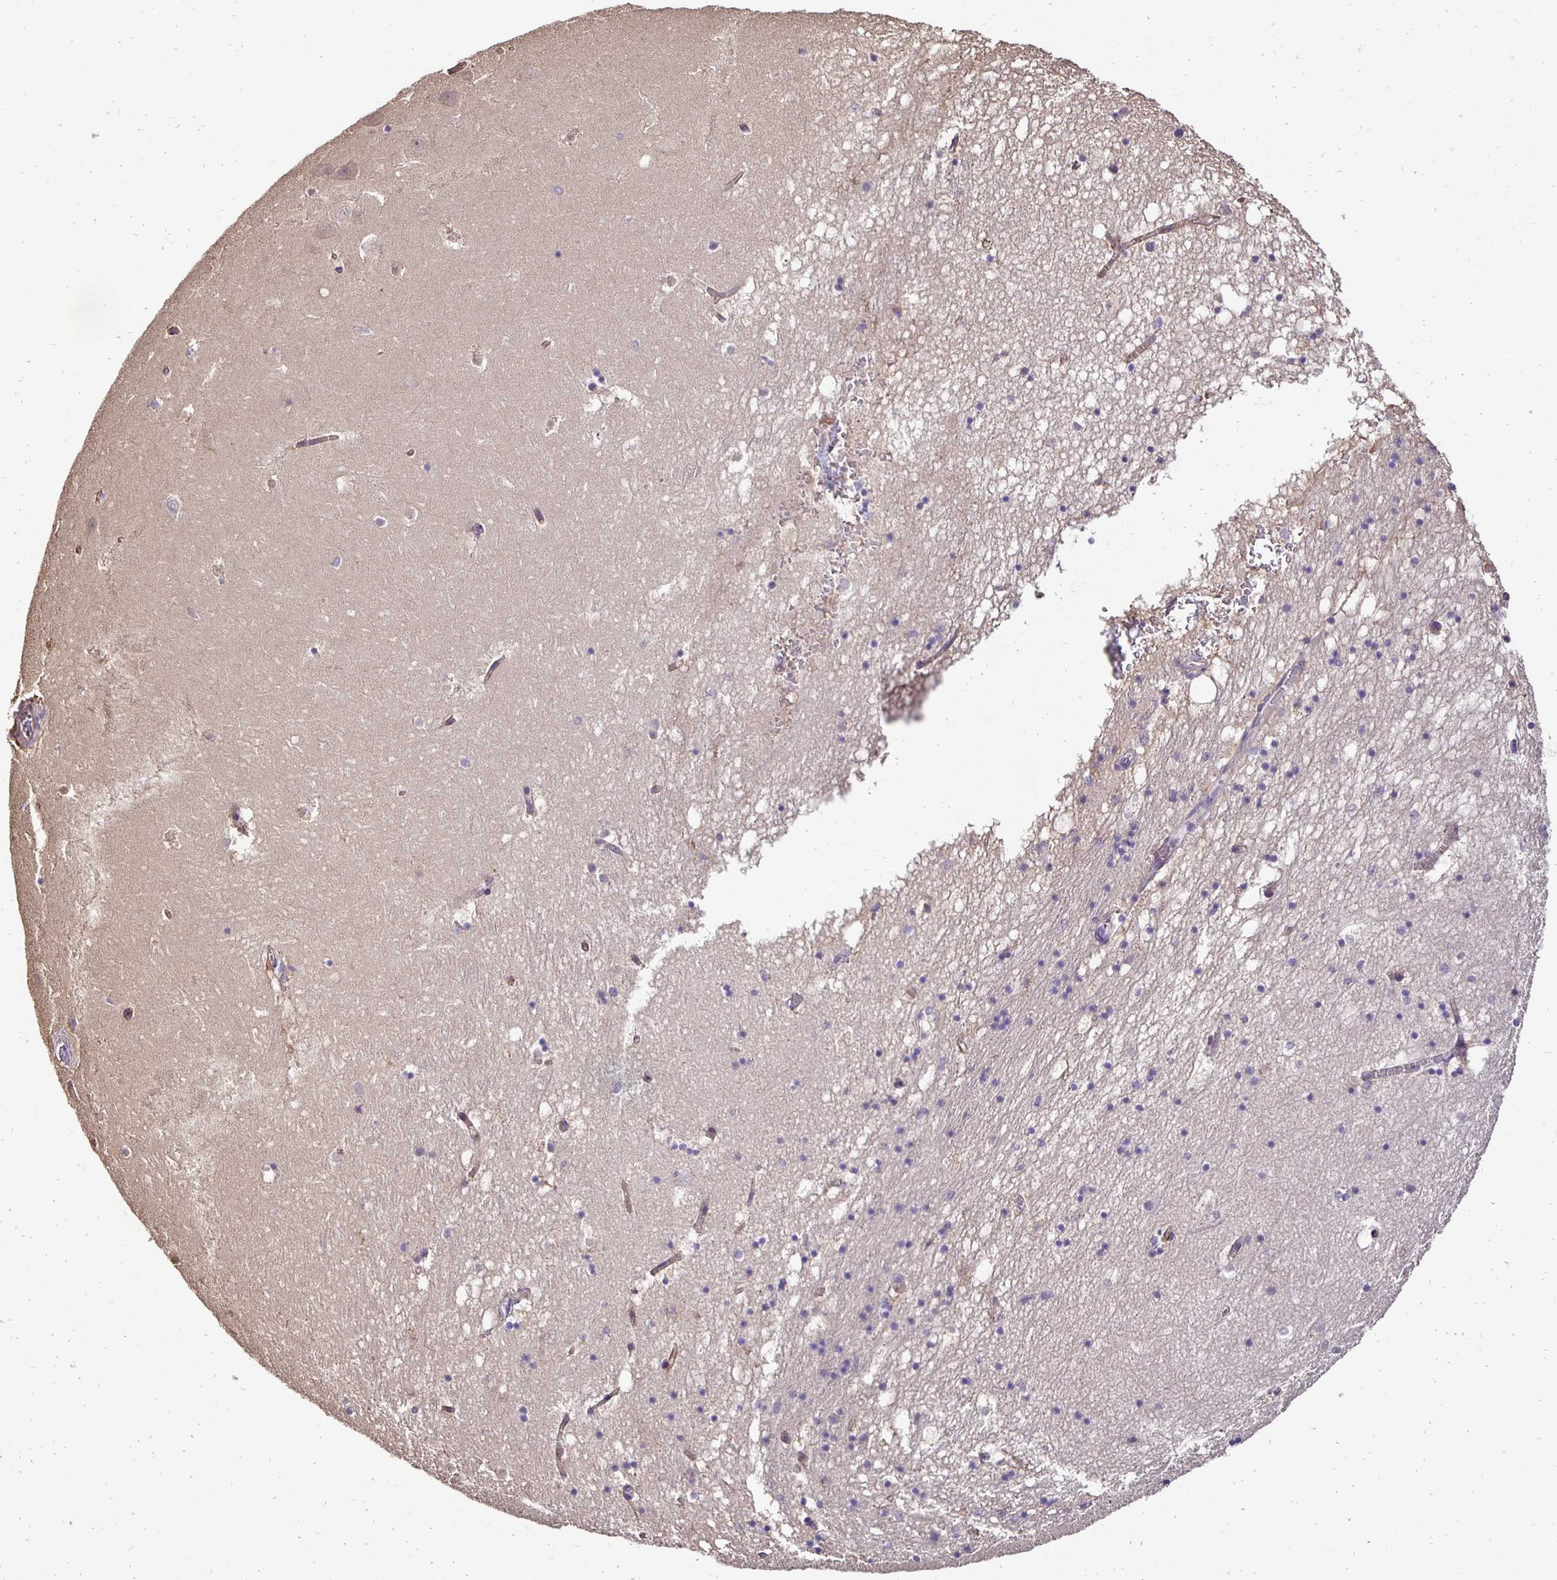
{"staining": {"intensity": "negative", "quantity": "none", "location": "none"}, "tissue": "hippocampus", "cell_type": "Glial cells", "image_type": "normal", "snomed": [{"axis": "morphology", "description": "Normal tissue, NOS"}, {"axis": "topography", "description": "Hippocampus"}], "caption": "A high-resolution image shows IHC staining of normal hippocampus, which shows no significant expression in glial cells.", "gene": "SLC9A1", "patient": {"sex": "male", "age": 58}}